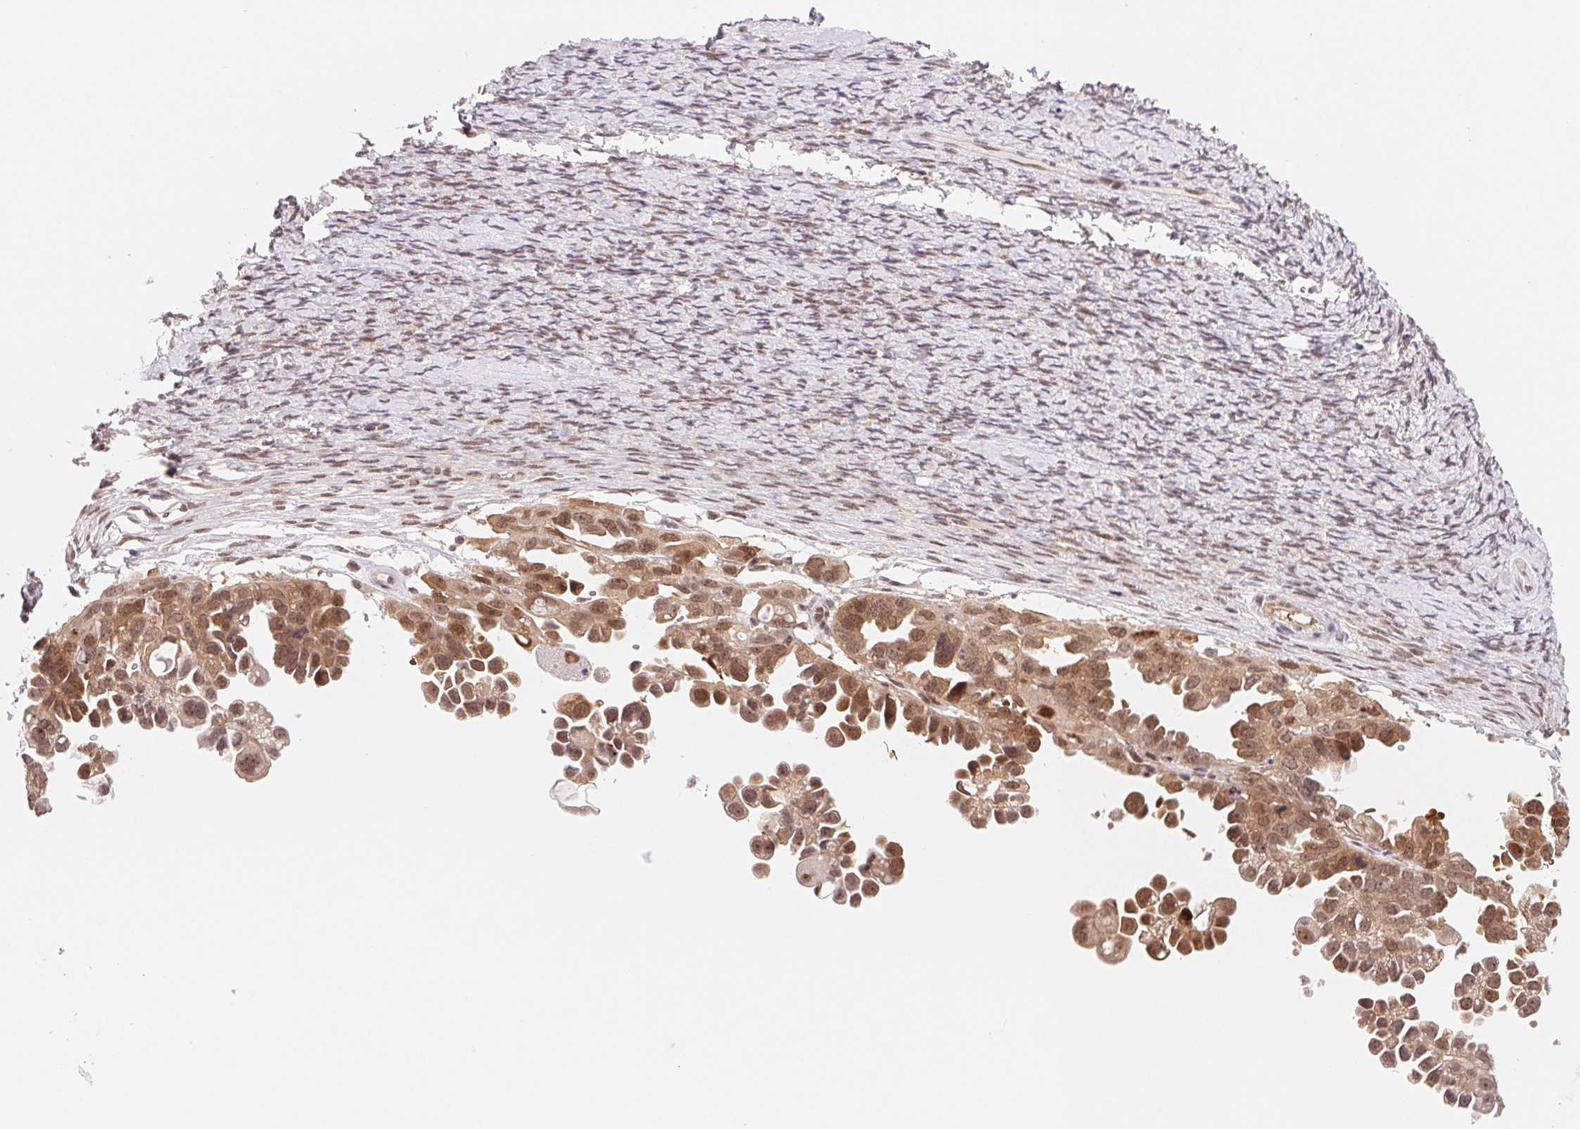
{"staining": {"intensity": "moderate", "quantity": ">75%", "location": "cytoplasmic/membranous,nuclear"}, "tissue": "ovarian cancer", "cell_type": "Tumor cells", "image_type": "cancer", "snomed": [{"axis": "morphology", "description": "Cystadenocarcinoma, serous, NOS"}, {"axis": "topography", "description": "Ovary"}], "caption": "This micrograph demonstrates IHC staining of ovarian cancer (serous cystadenocarcinoma), with medium moderate cytoplasmic/membranous and nuclear positivity in about >75% of tumor cells.", "gene": "DNAJB6", "patient": {"sex": "female", "age": 53}}